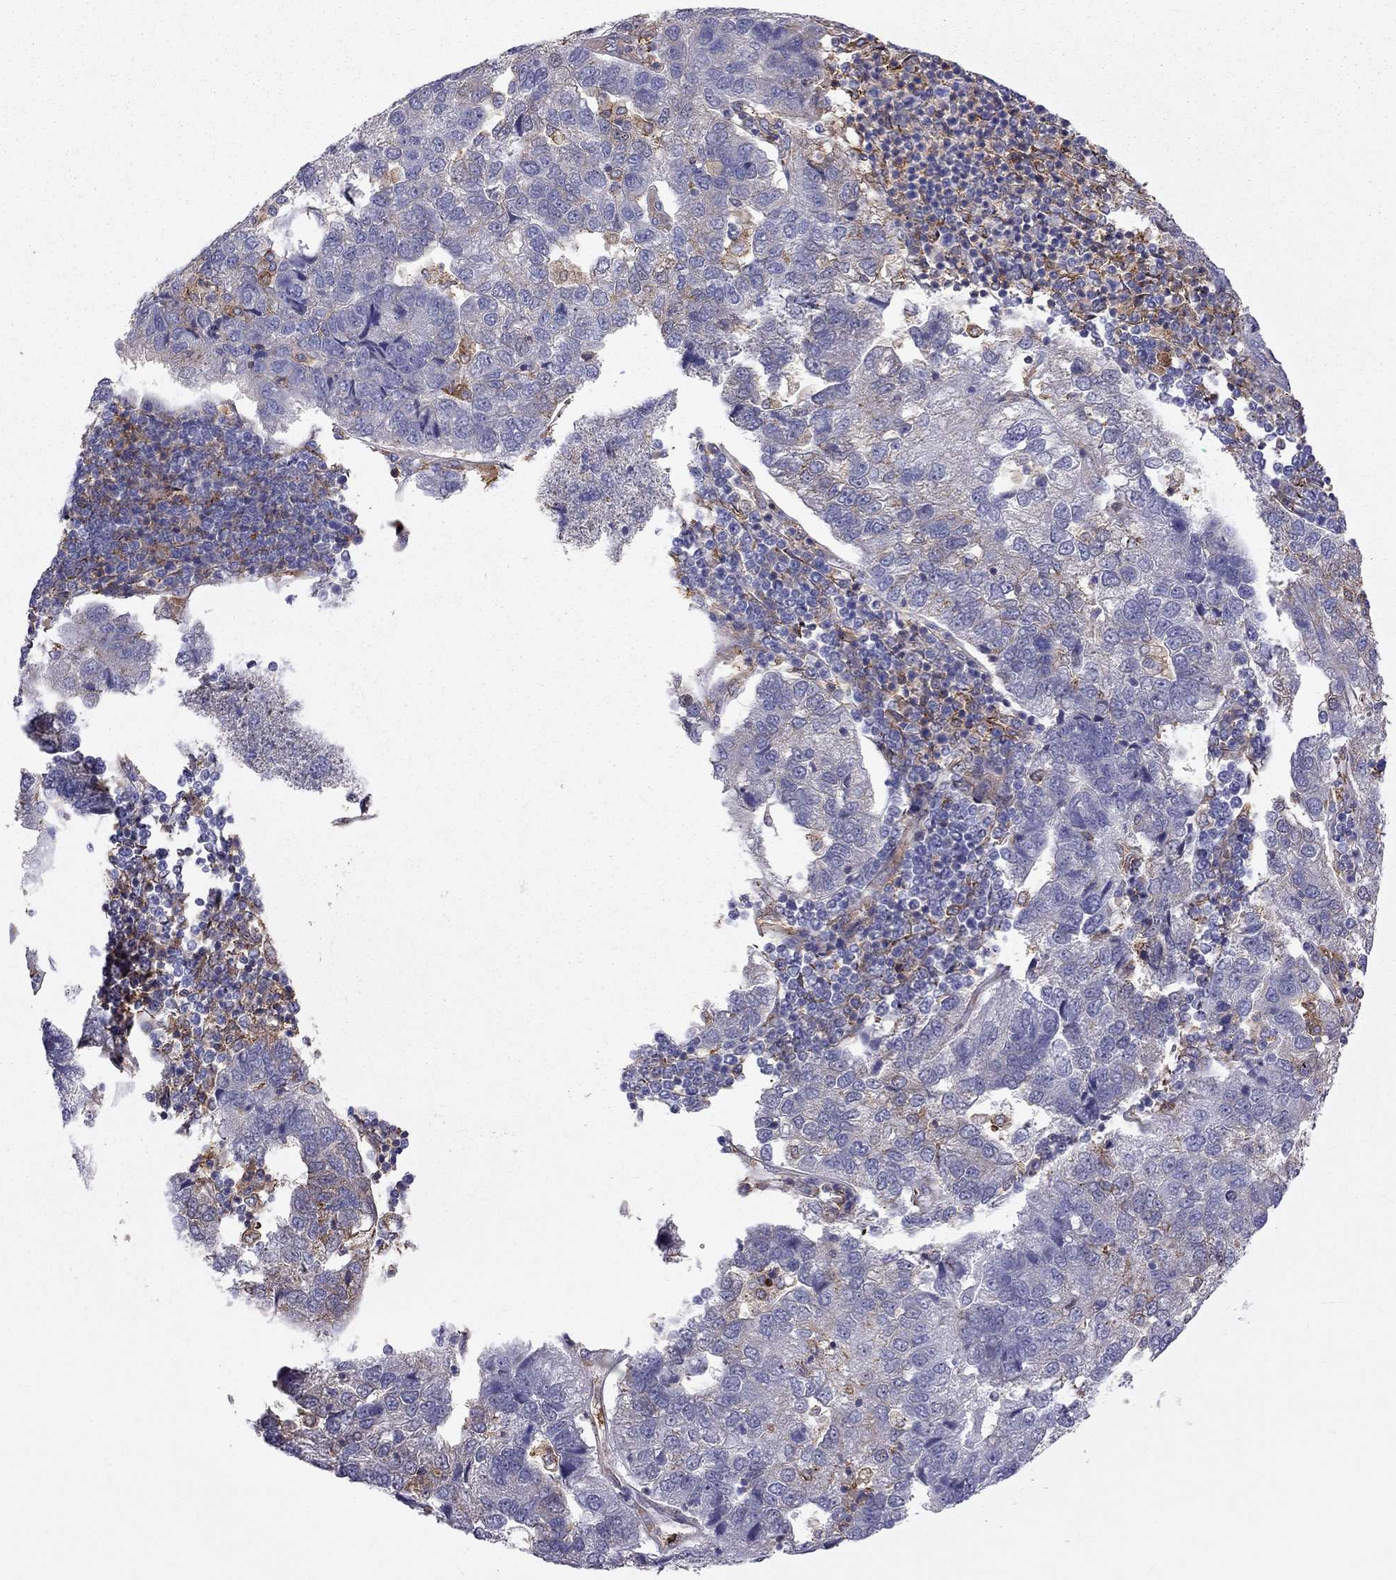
{"staining": {"intensity": "negative", "quantity": "none", "location": "none"}, "tissue": "pancreatic cancer", "cell_type": "Tumor cells", "image_type": "cancer", "snomed": [{"axis": "morphology", "description": "Adenocarcinoma, NOS"}, {"axis": "topography", "description": "Pancreas"}], "caption": "Human pancreatic cancer (adenocarcinoma) stained for a protein using IHC displays no expression in tumor cells.", "gene": "EIF4E3", "patient": {"sex": "female", "age": 61}}